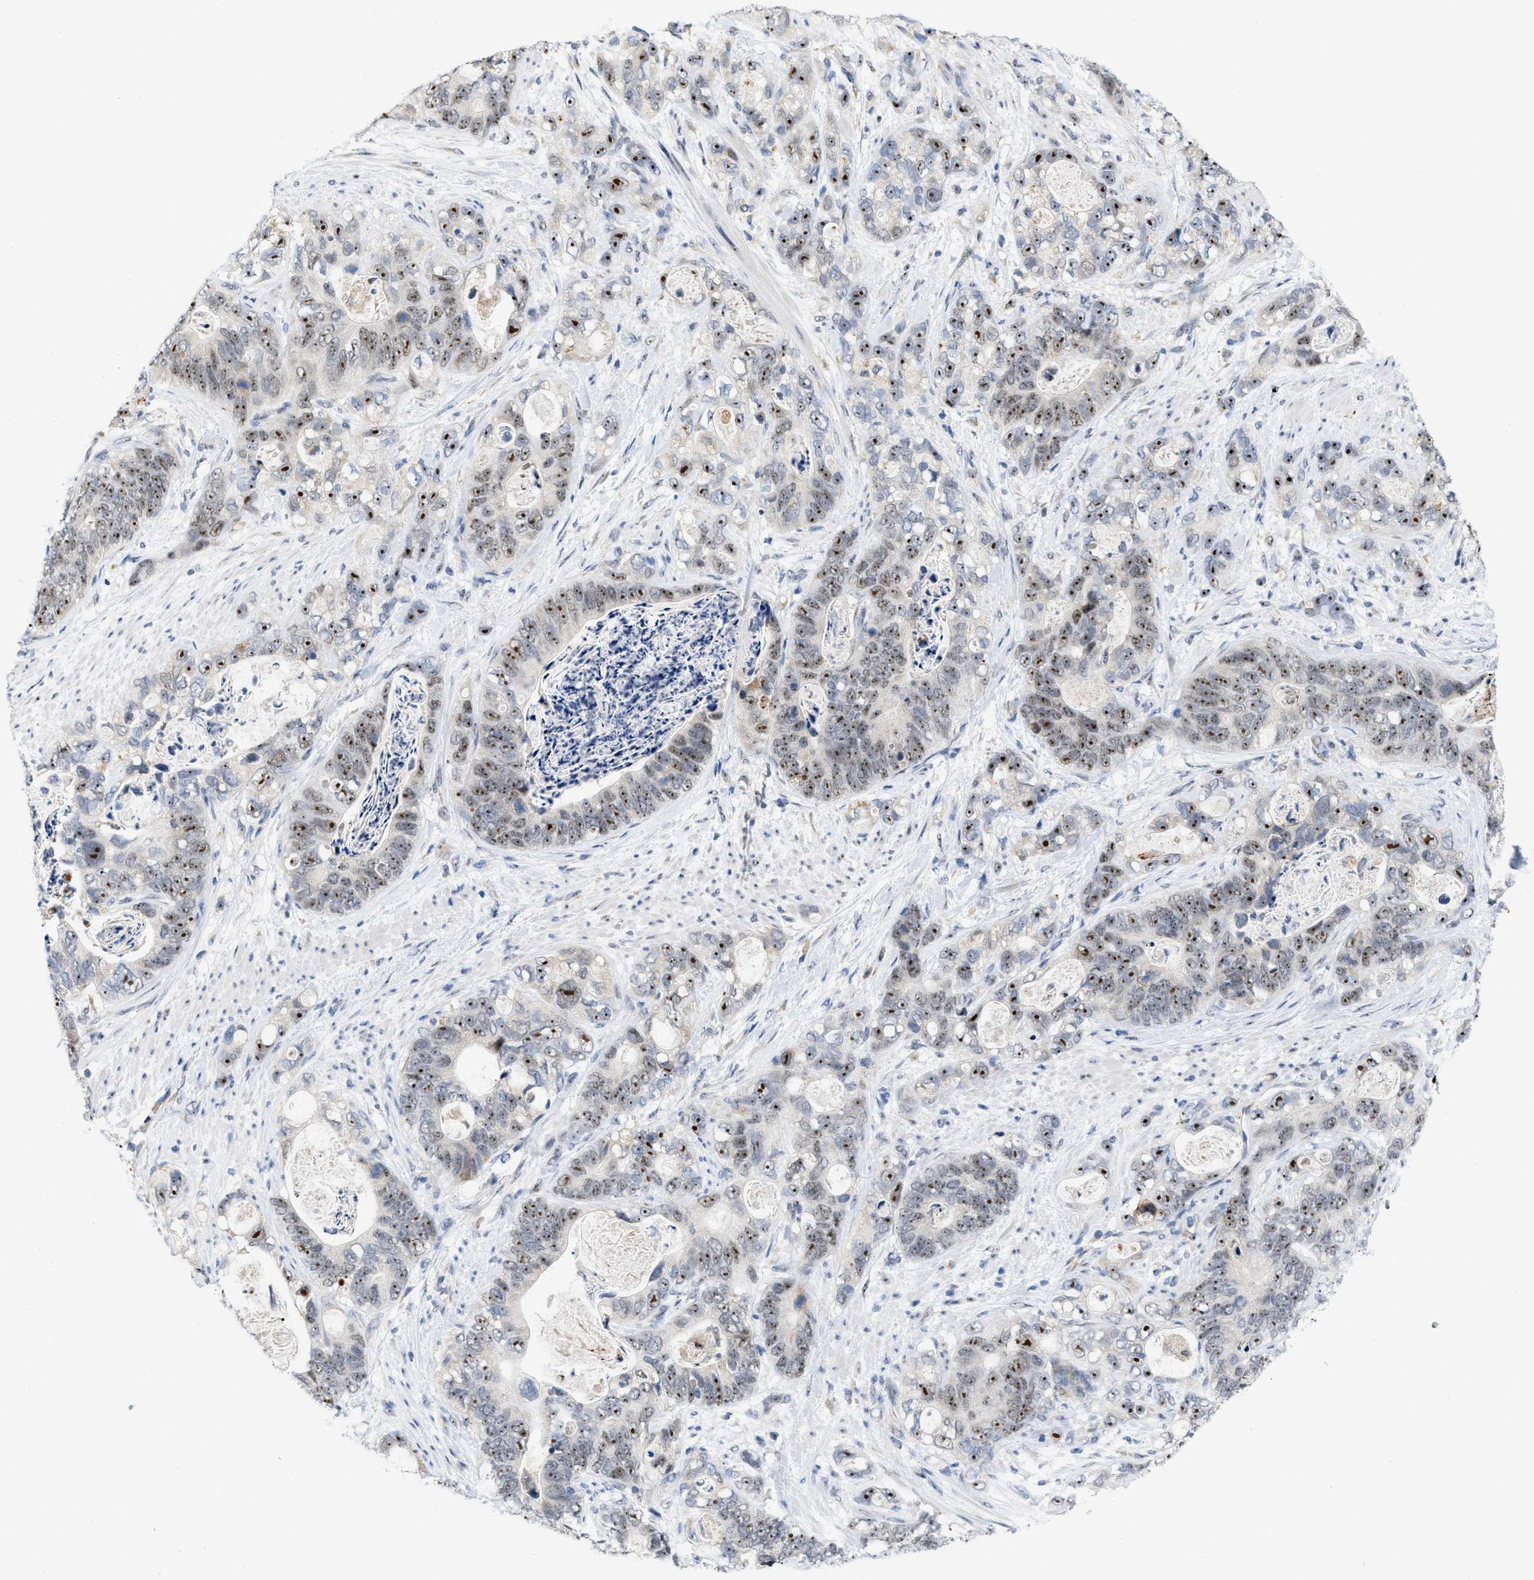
{"staining": {"intensity": "strong", "quantity": ">75%", "location": "nuclear"}, "tissue": "stomach cancer", "cell_type": "Tumor cells", "image_type": "cancer", "snomed": [{"axis": "morphology", "description": "Normal tissue, NOS"}, {"axis": "morphology", "description": "Adenocarcinoma, NOS"}, {"axis": "topography", "description": "Stomach"}], "caption": "Immunohistochemistry (DAB) staining of adenocarcinoma (stomach) exhibits strong nuclear protein staining in approximately >75% of tumor cells.", "gene": "ELAC2", "patient": {"sex": "female", "age": 89}}